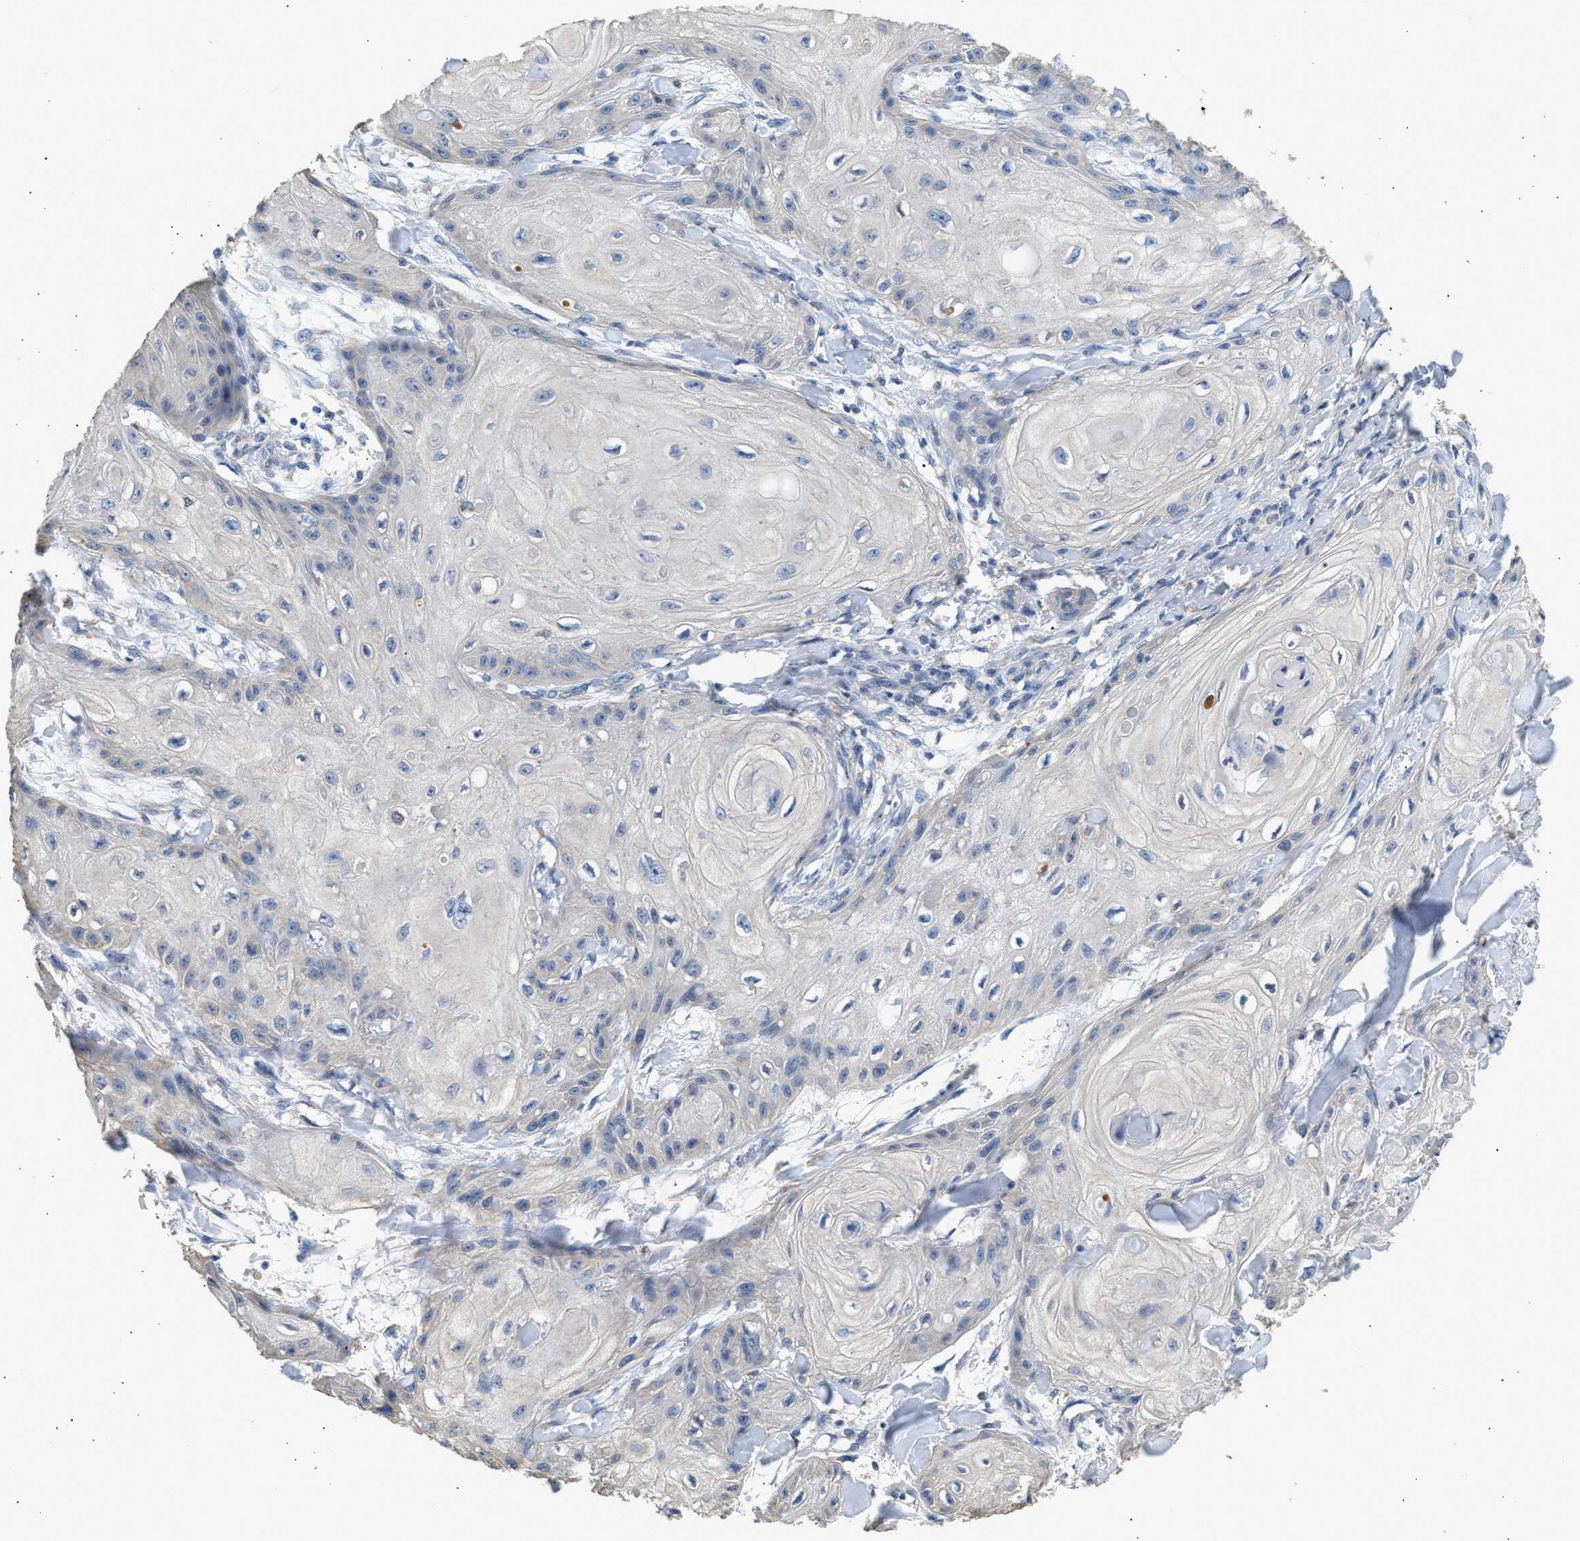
{"staining": {"intensity": "negative", "quantity": "none", "location": "none"}, "tissue": "skin cancer", "cell_type": "Tumor cells", "image_type": "cancer", "snomed": [{"axis": "morphology", "description": "Squamous cell carcinoma, NOS"}, {"axis": "topography", "description": "Skin"}], "caption": "Photomicrograph shows no significant protein positivity in tumor cells of skin cancer.", "gene": "WDR31", "patient": {"sex": "male", "age": 74}}